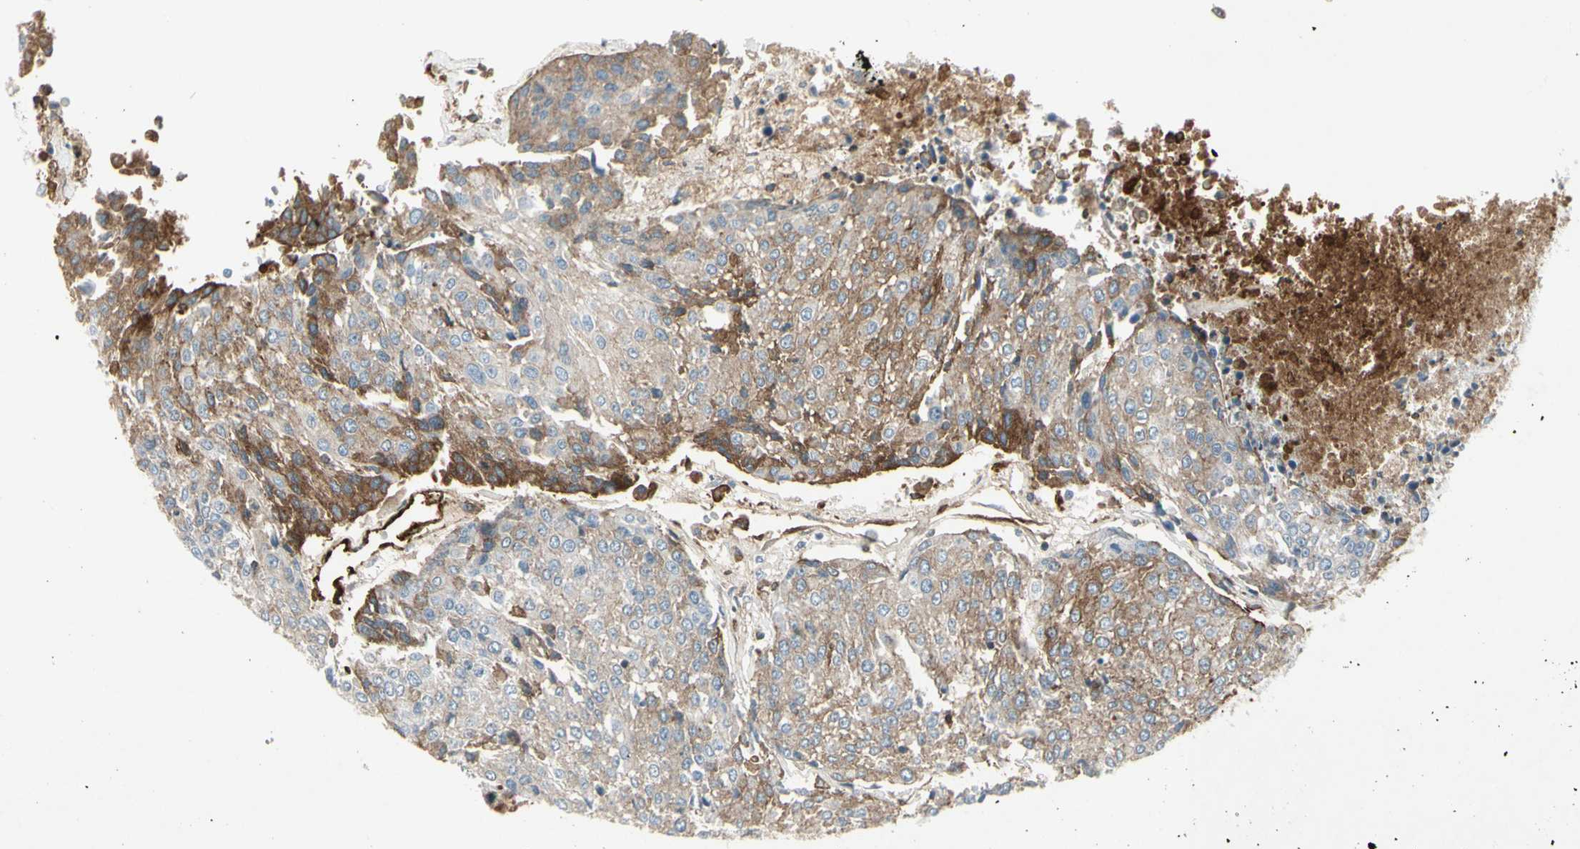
{"staining": {"intensity": "moderate", "quantity": "25%-75%", "location": "cytoplasmic/membranous"}, "tissue": "urothelial cancer", "cell_type": "Tumor cells", "image_type": "cancer", "snomed": [{"axis": "morphology", "description": "Urothelial carcinoma, High grade"}, {"axis": "topography", "description": "Urinary bladder"}], "caption": "The immunohistochemical stain highlights moderate cytoplasmic/membranous expression in tumor cells of urothelial cancer tissue.", "gene": "IGHM", "patient": {"sex": "female", "age": 85}}